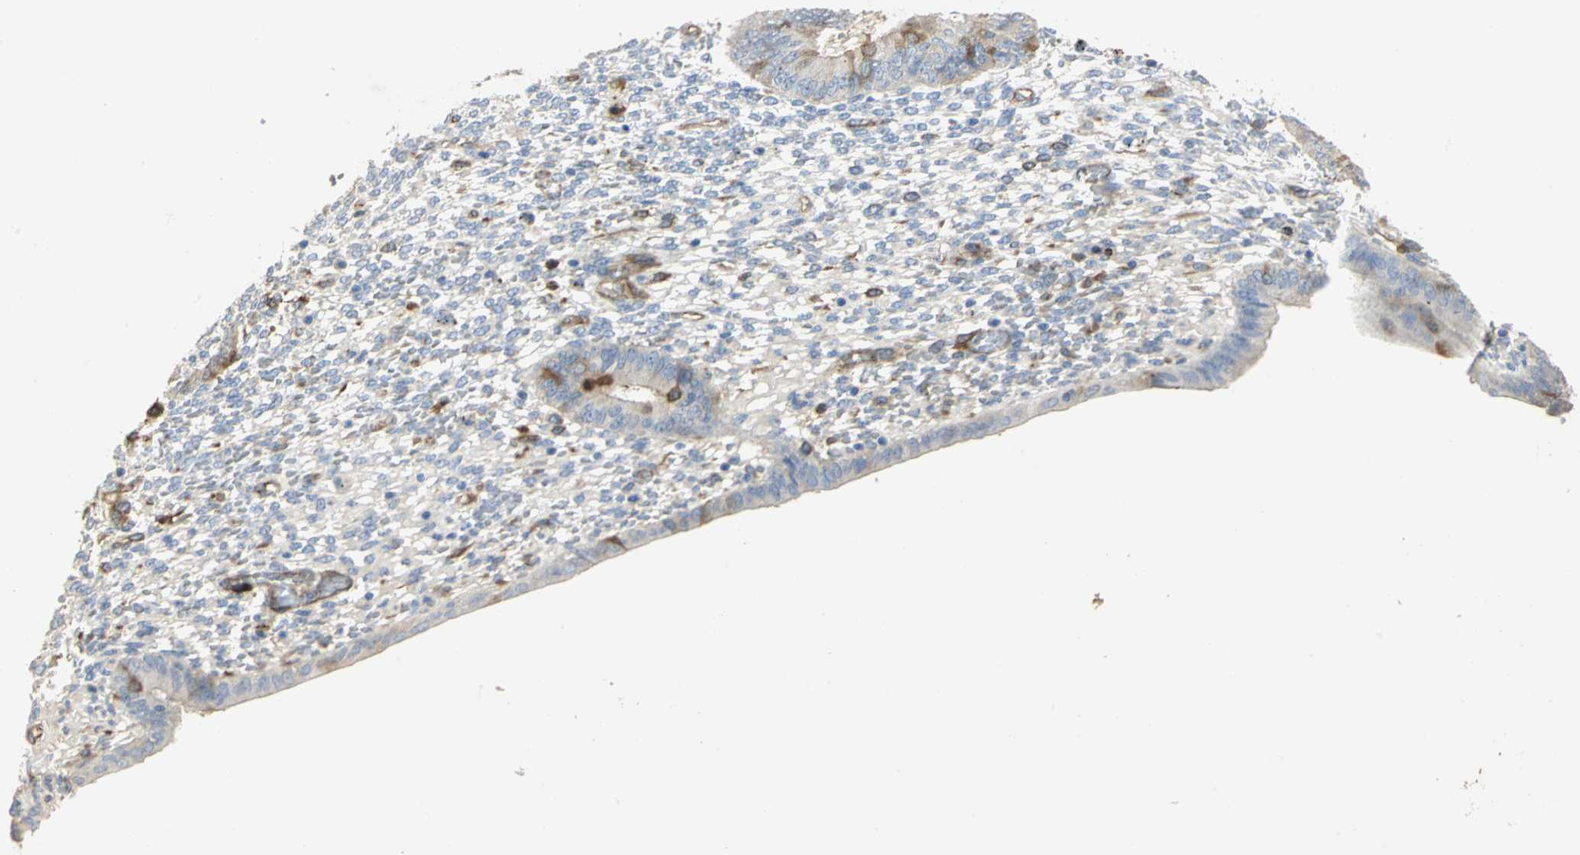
{"staining": {"intensity": "moderate", "quantity": "<25%", "location": "cytoplasmic/membranous"}, "tissue": "endometrium", "cell_type": "Cells in endometrial stroma", "image_type": "normal", "snomed": [{"axis": "morphology", "description": "Normal tissue, NOS"}, {"axis": "topography", "description": "Endometrium"}], "caption": "Protein staining displays moderate cytoplasmic/membranous positivity in about <25% of cells in endometrial stroma in normal endometrium.", "gene": "DLGAP5", "patient": {"sex": "female", "age": 42}}